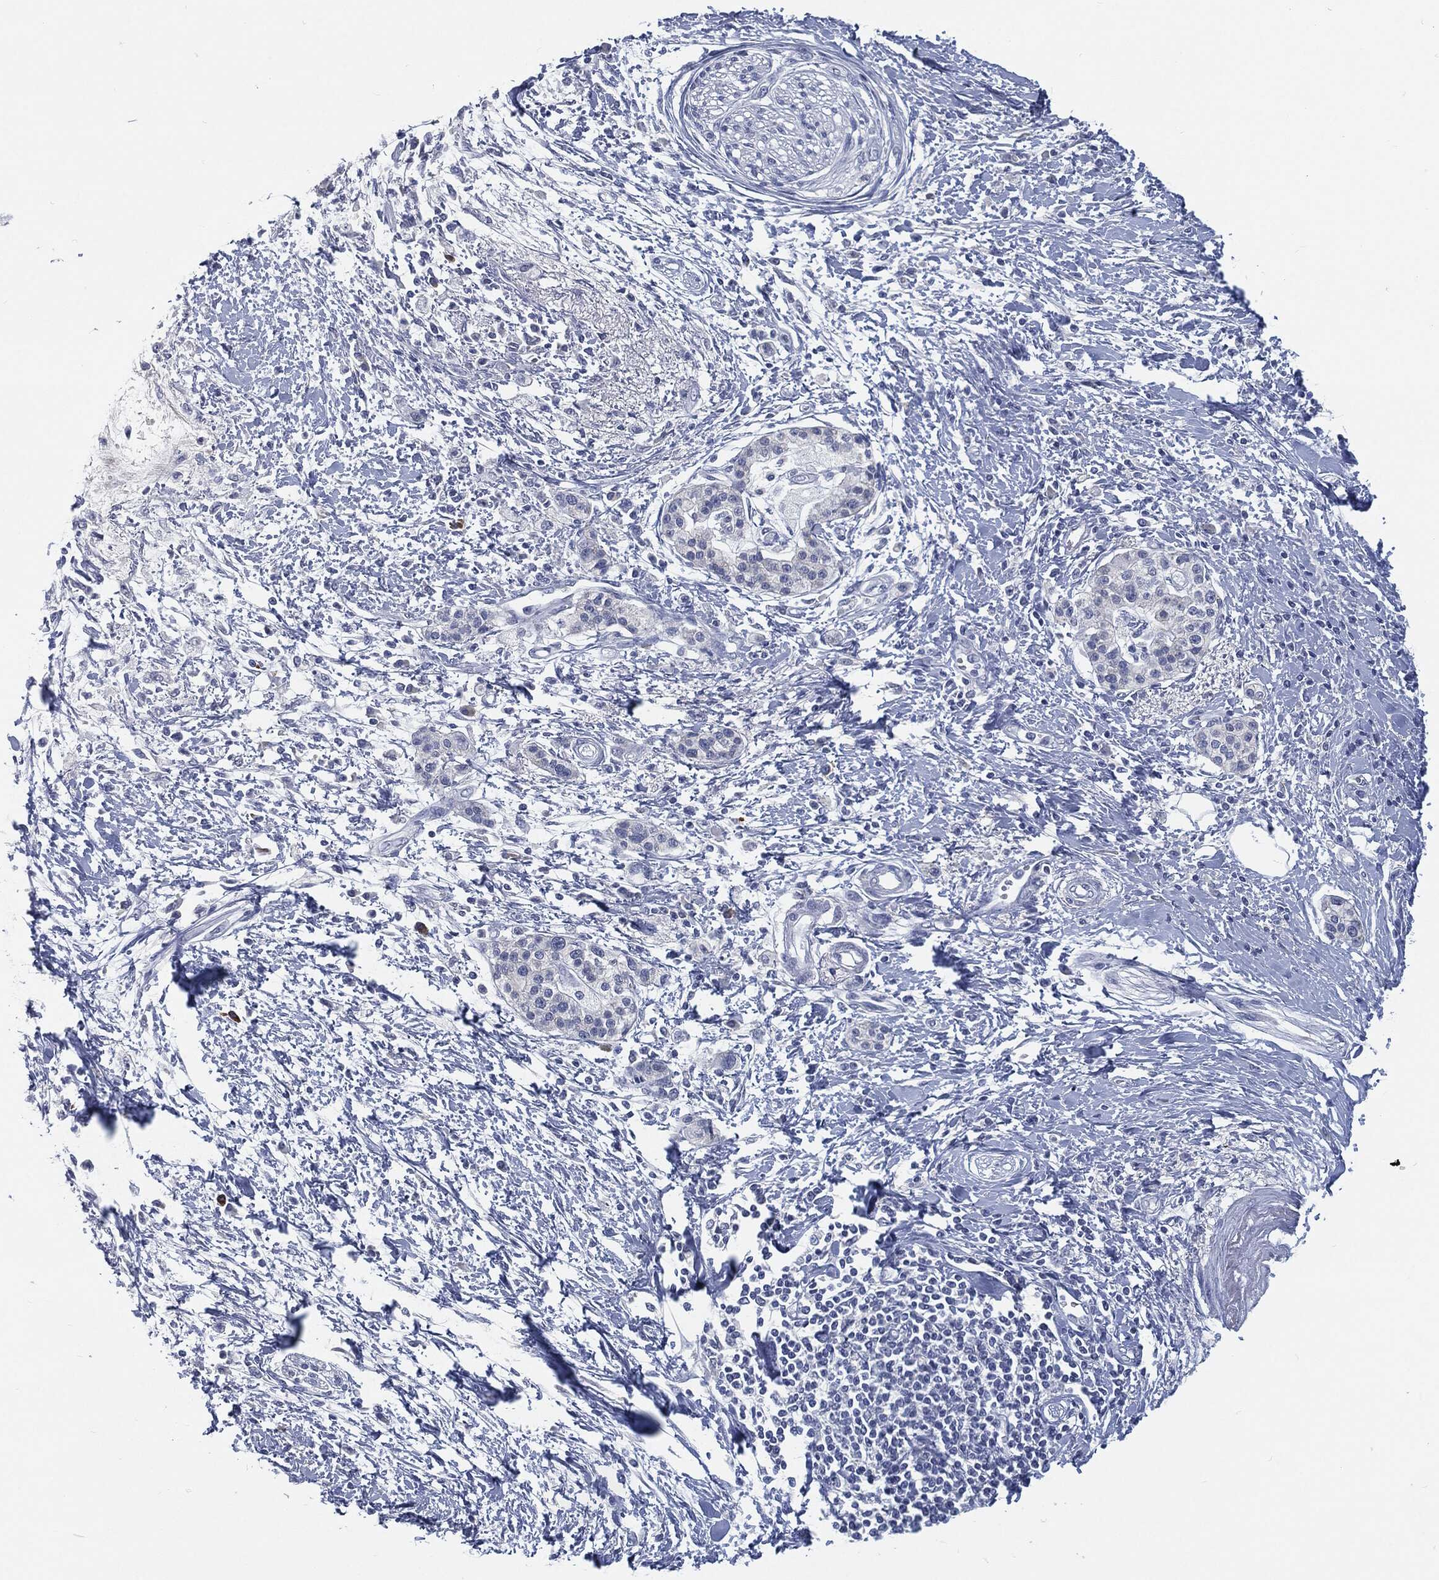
{"staining": {"intensity": "negative", "quantity": "none", "location": "none"}, "tissue": "pancreatic cancer", "cell_type": "Tumor cells", "image_type": "cancer", "snomed": [{"axis": "morphology", "description": "Normal tissue, NOS"}, {"axis": "morphology", "description": "Adenocarcinoma, NOS"}, {"axis": "topography", "description": "Pancreas"}, {"axis": "topography", "description": "Duodenum"}], "caption": "This is an IHC histopathology image of human pancreatic cancer (adenocarcinoma). There is no positivity in tumor cells.", "gene": "MST1", "patient": {"sex": "female", "age": 60}}